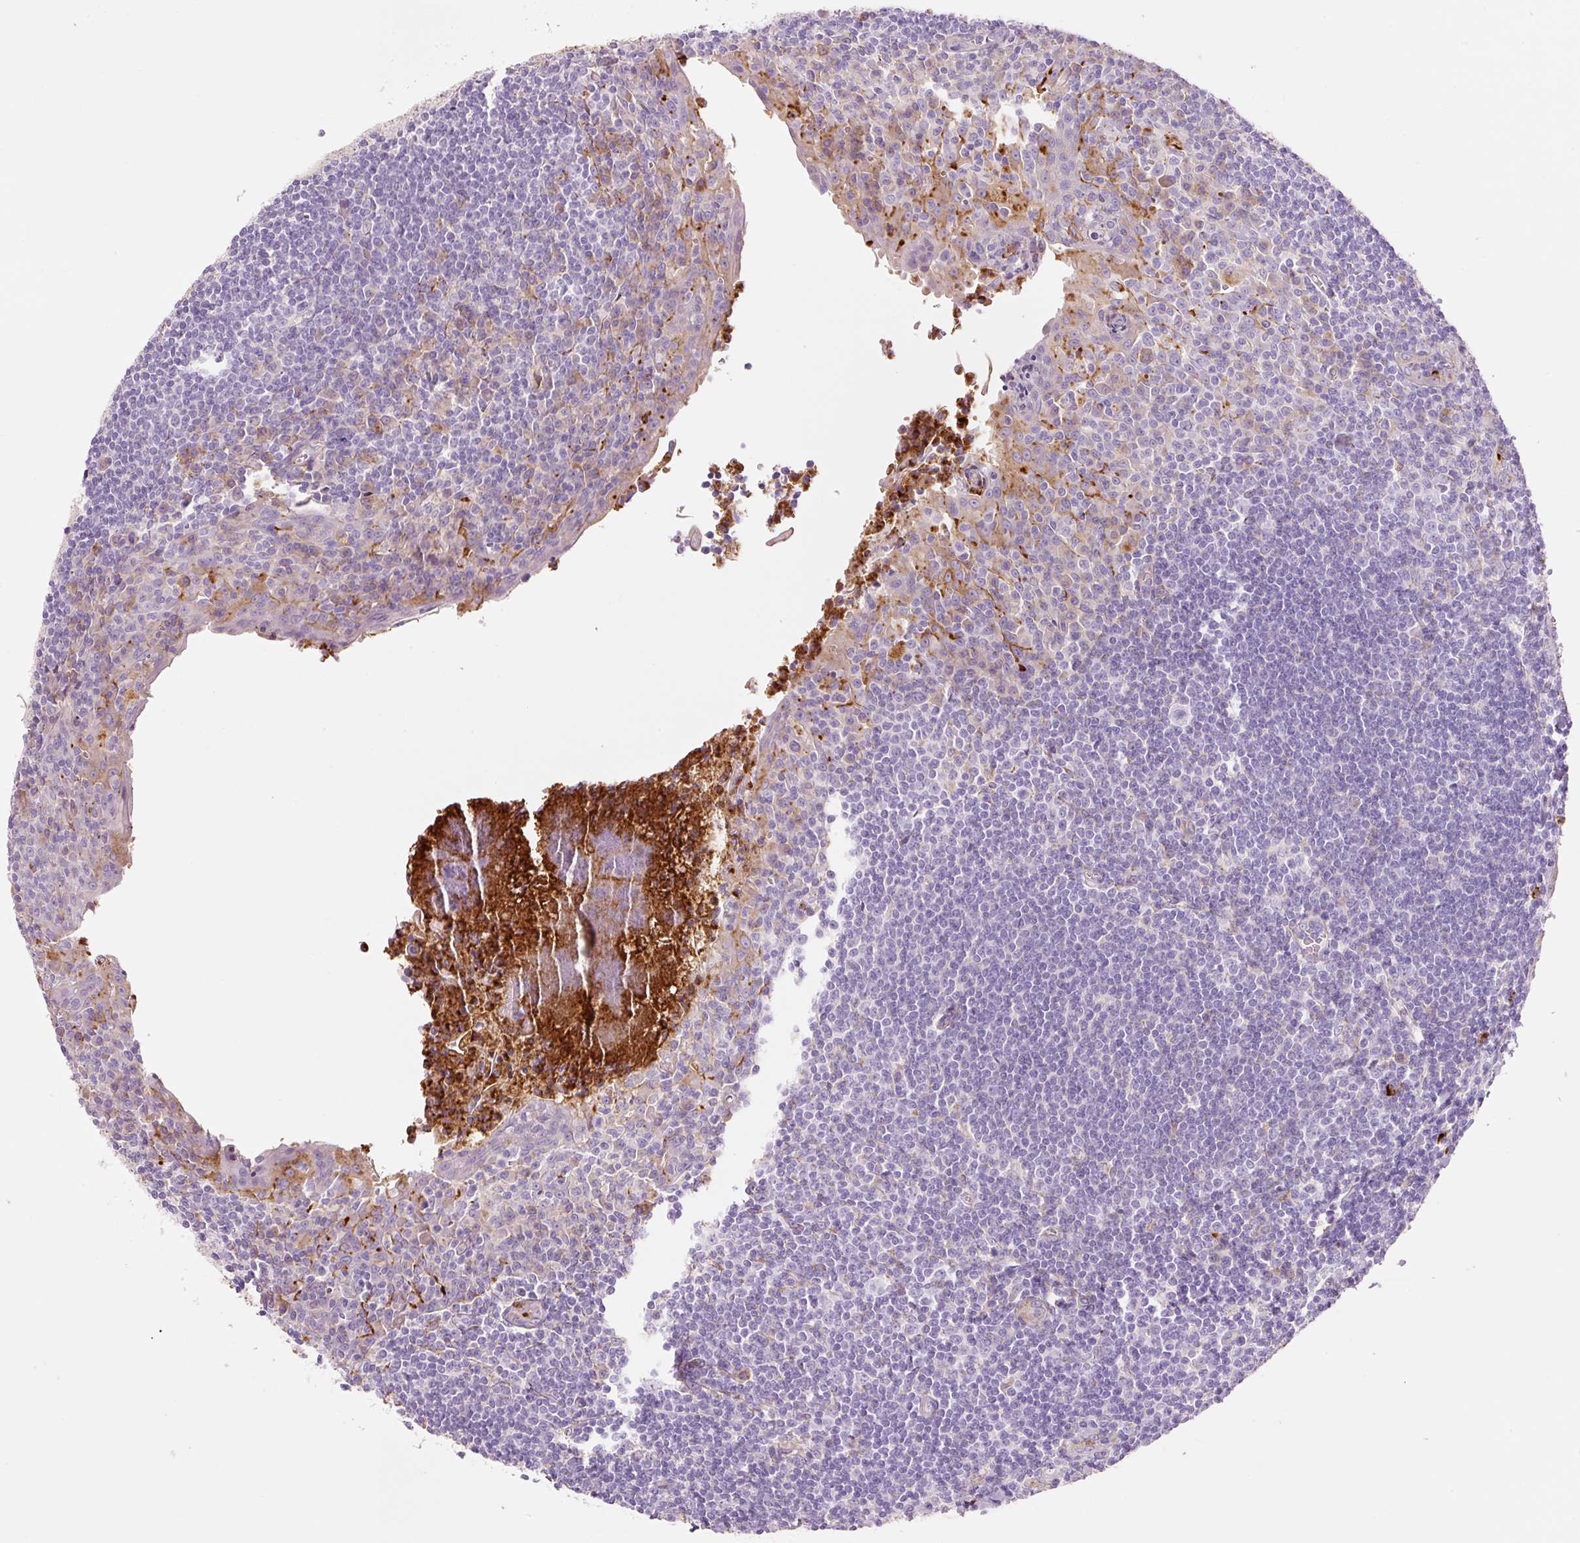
{"staining": {"intensity": "moderate", "quantity": "<25%", "location": "cytoplasmic/membranous"}, "tissue": "tonsil", "cell_type": "Germinal center cells", "image_type": "normal", "snomed": [{"axis": "morphology", "description": "Normal tissue, NOS"}, {"axis": "topography", "description": "Tonsil"}], "caption": "The micrograph reveals staining of normal tonsil, revealing moderate cytoplasmic/membranous protein positivity (brown color) within germinal center cells. (brown staining indicates protein expression, while blue staining denotes nuclei).", "gene": "TMC8", "patient": {"sex": "male", "age": 27}}